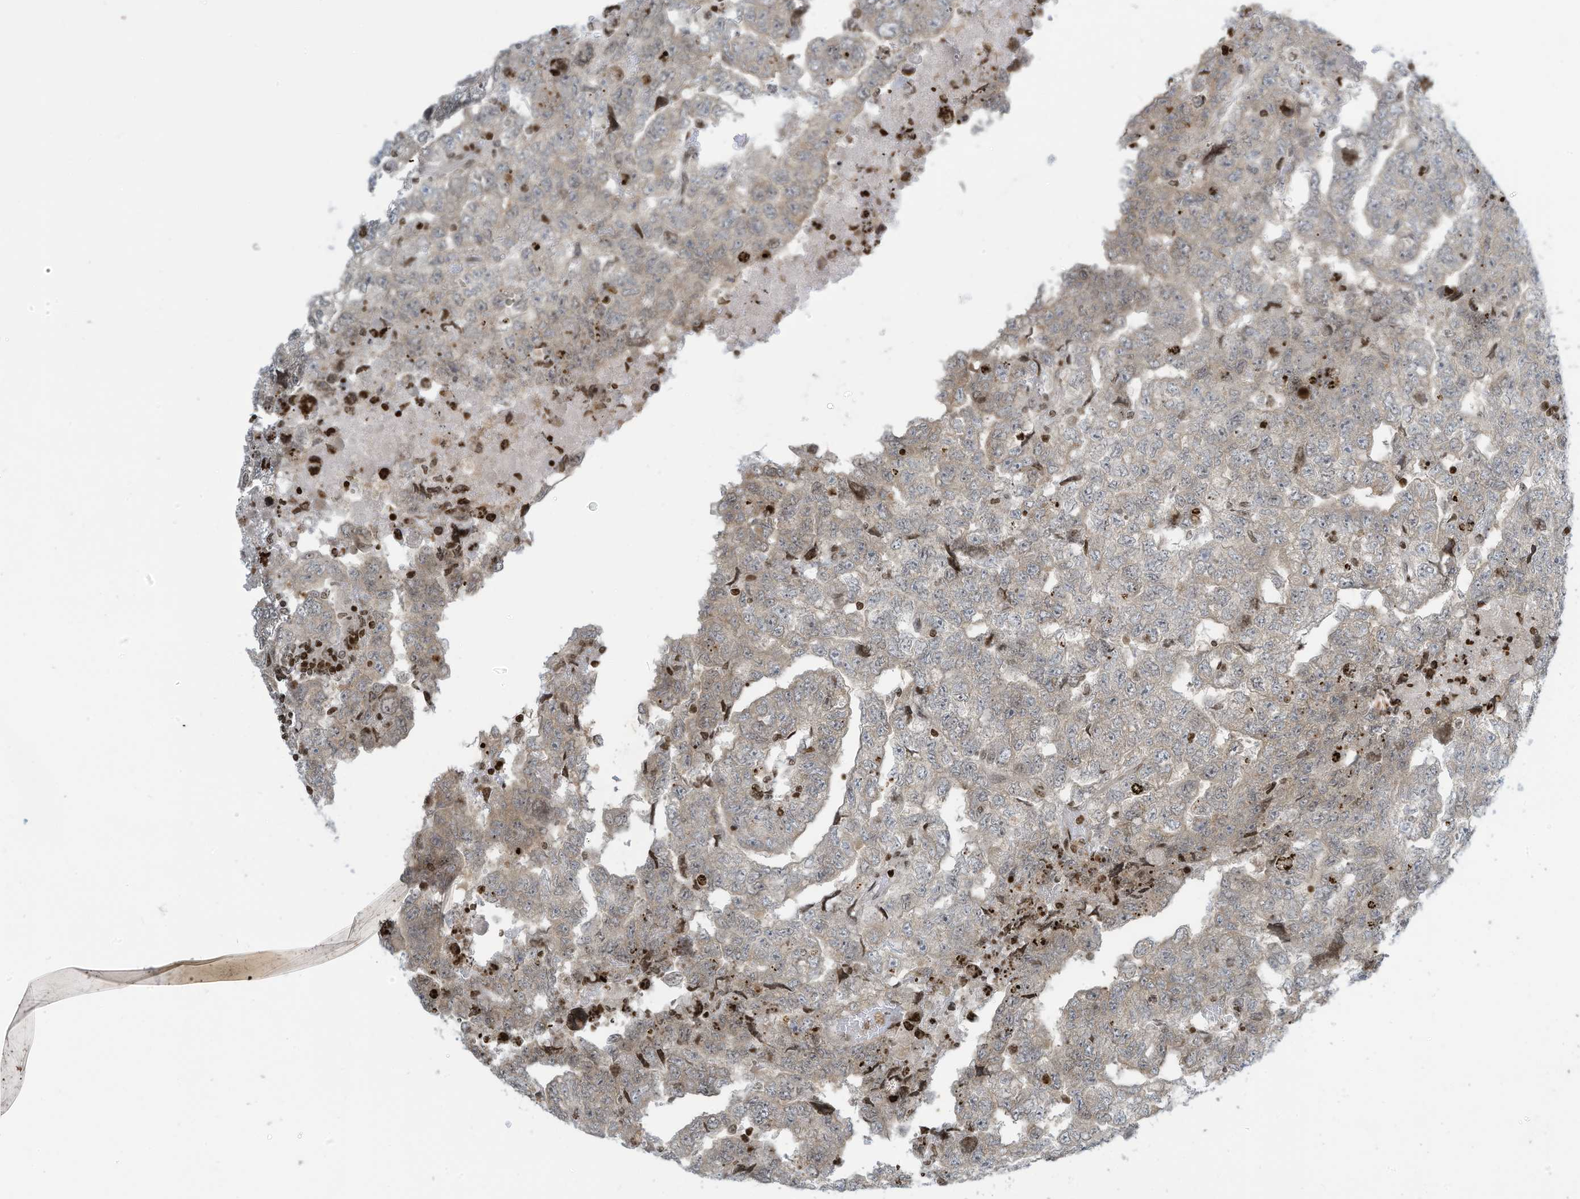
{"staining": {"intensity": "weak", "quantity": "25%-75%", "location": "cytoplasmic/membranous"}, "tissue": "testis cancer", "cell_type": "Tumor cells", "image_type": "cancer", "snomed": [{"axis": "morphology", "description": "Carcinoma, Embryonal, NOS"}, {"axis": "topography", "description": "Testis"}], "caption": "DAB immunohistochemical staining of testis embryonal carcinoma displays weak cytoplasmic/membranous protein positivity in about 25%-75% of tumor cells.", "gene": "ADI1", "patient": {"sex": "male", "age": 36}}